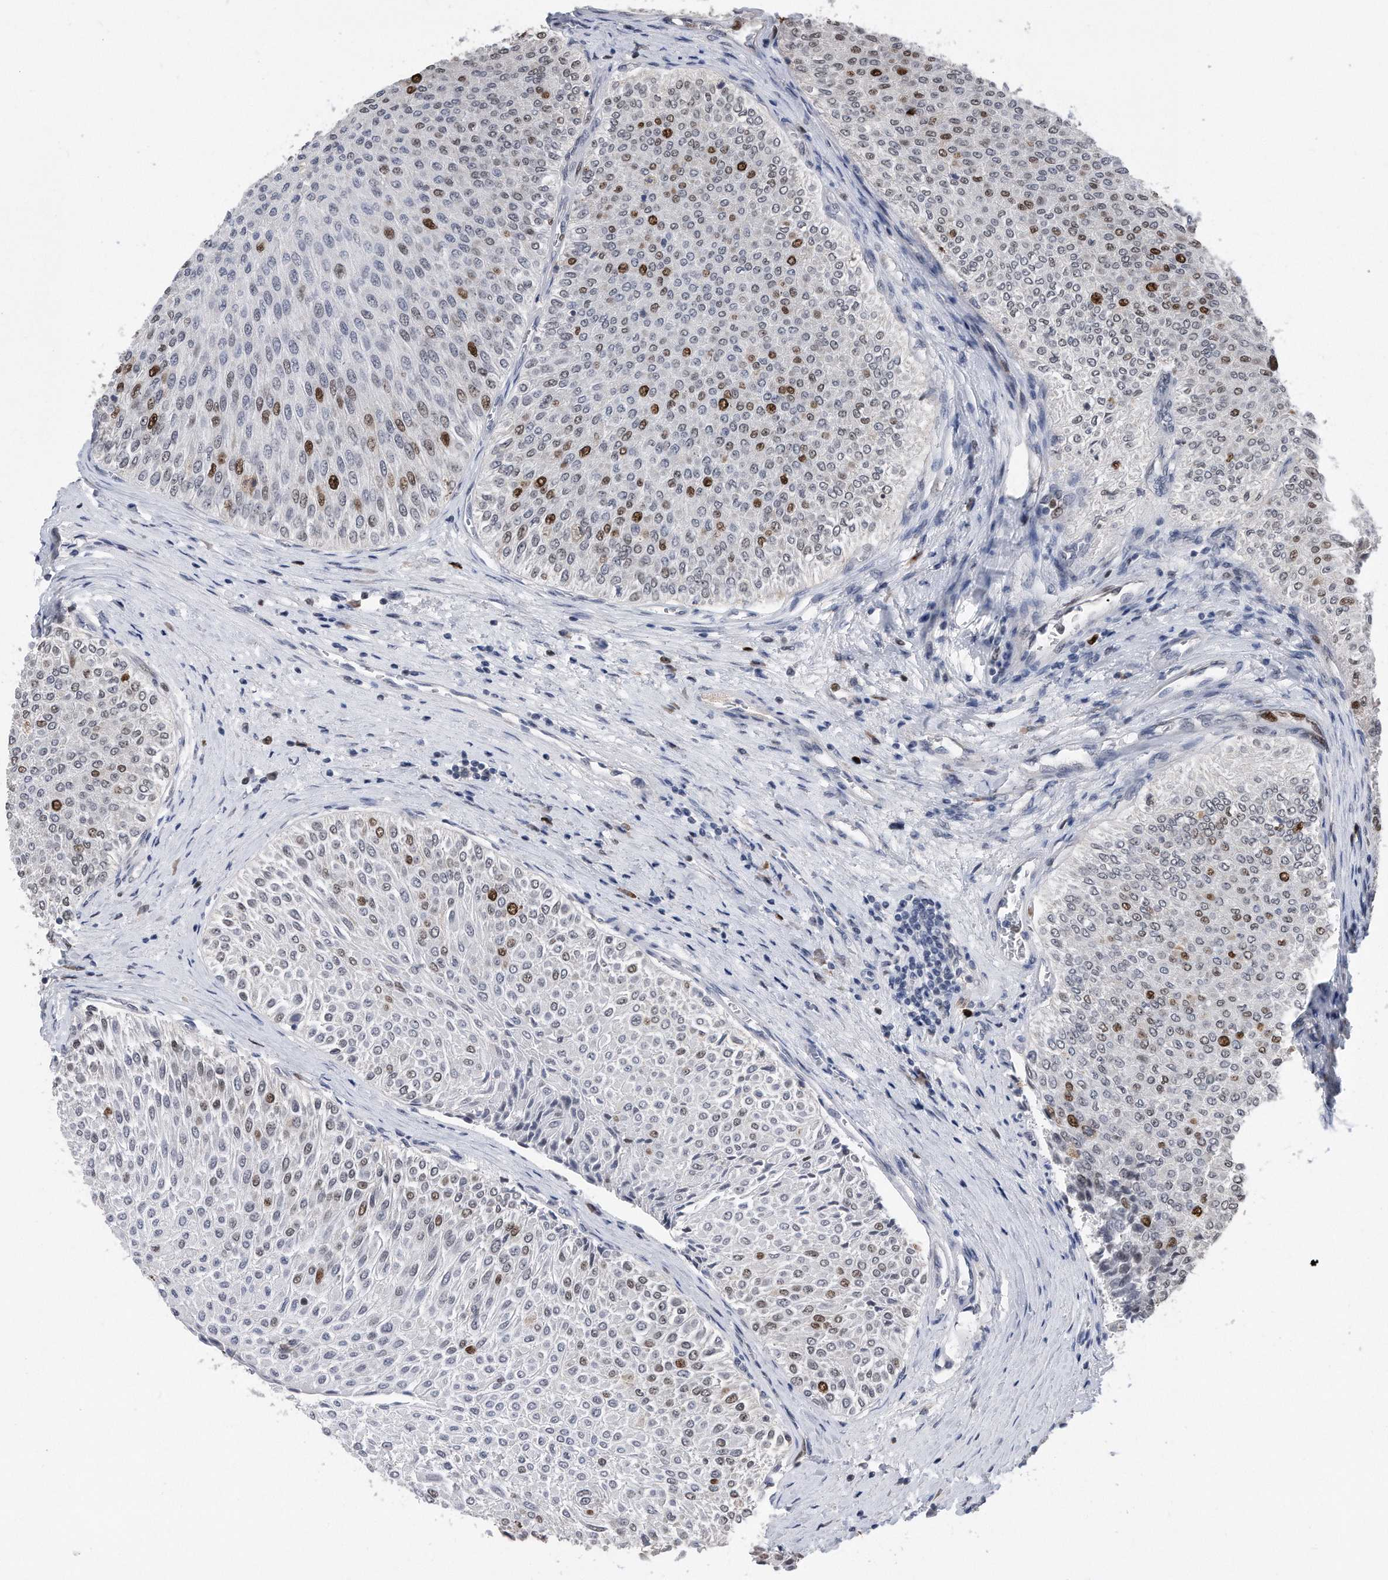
{"staining": {"intensity": "strong", "quantity": "<25%", "location": "nuclear"}, "tissue": "urothelial cancer", "cell_type": "Tumor cells", "image_type": "cancer", "snomed": [{"axis": "morphology", "description": "Urothelial carcinoma, Low grade"}, {"axis": "topography", "description": "Urinary bladder"}], "caption": "Strong nuclear staining for a protein is appreciated in about <25% of tumor cells of urothelial carcinoma (low-grade) using immunohistochemistry.", "gene": "PCNA", "patient": {"sex": "male", "age": 78}}